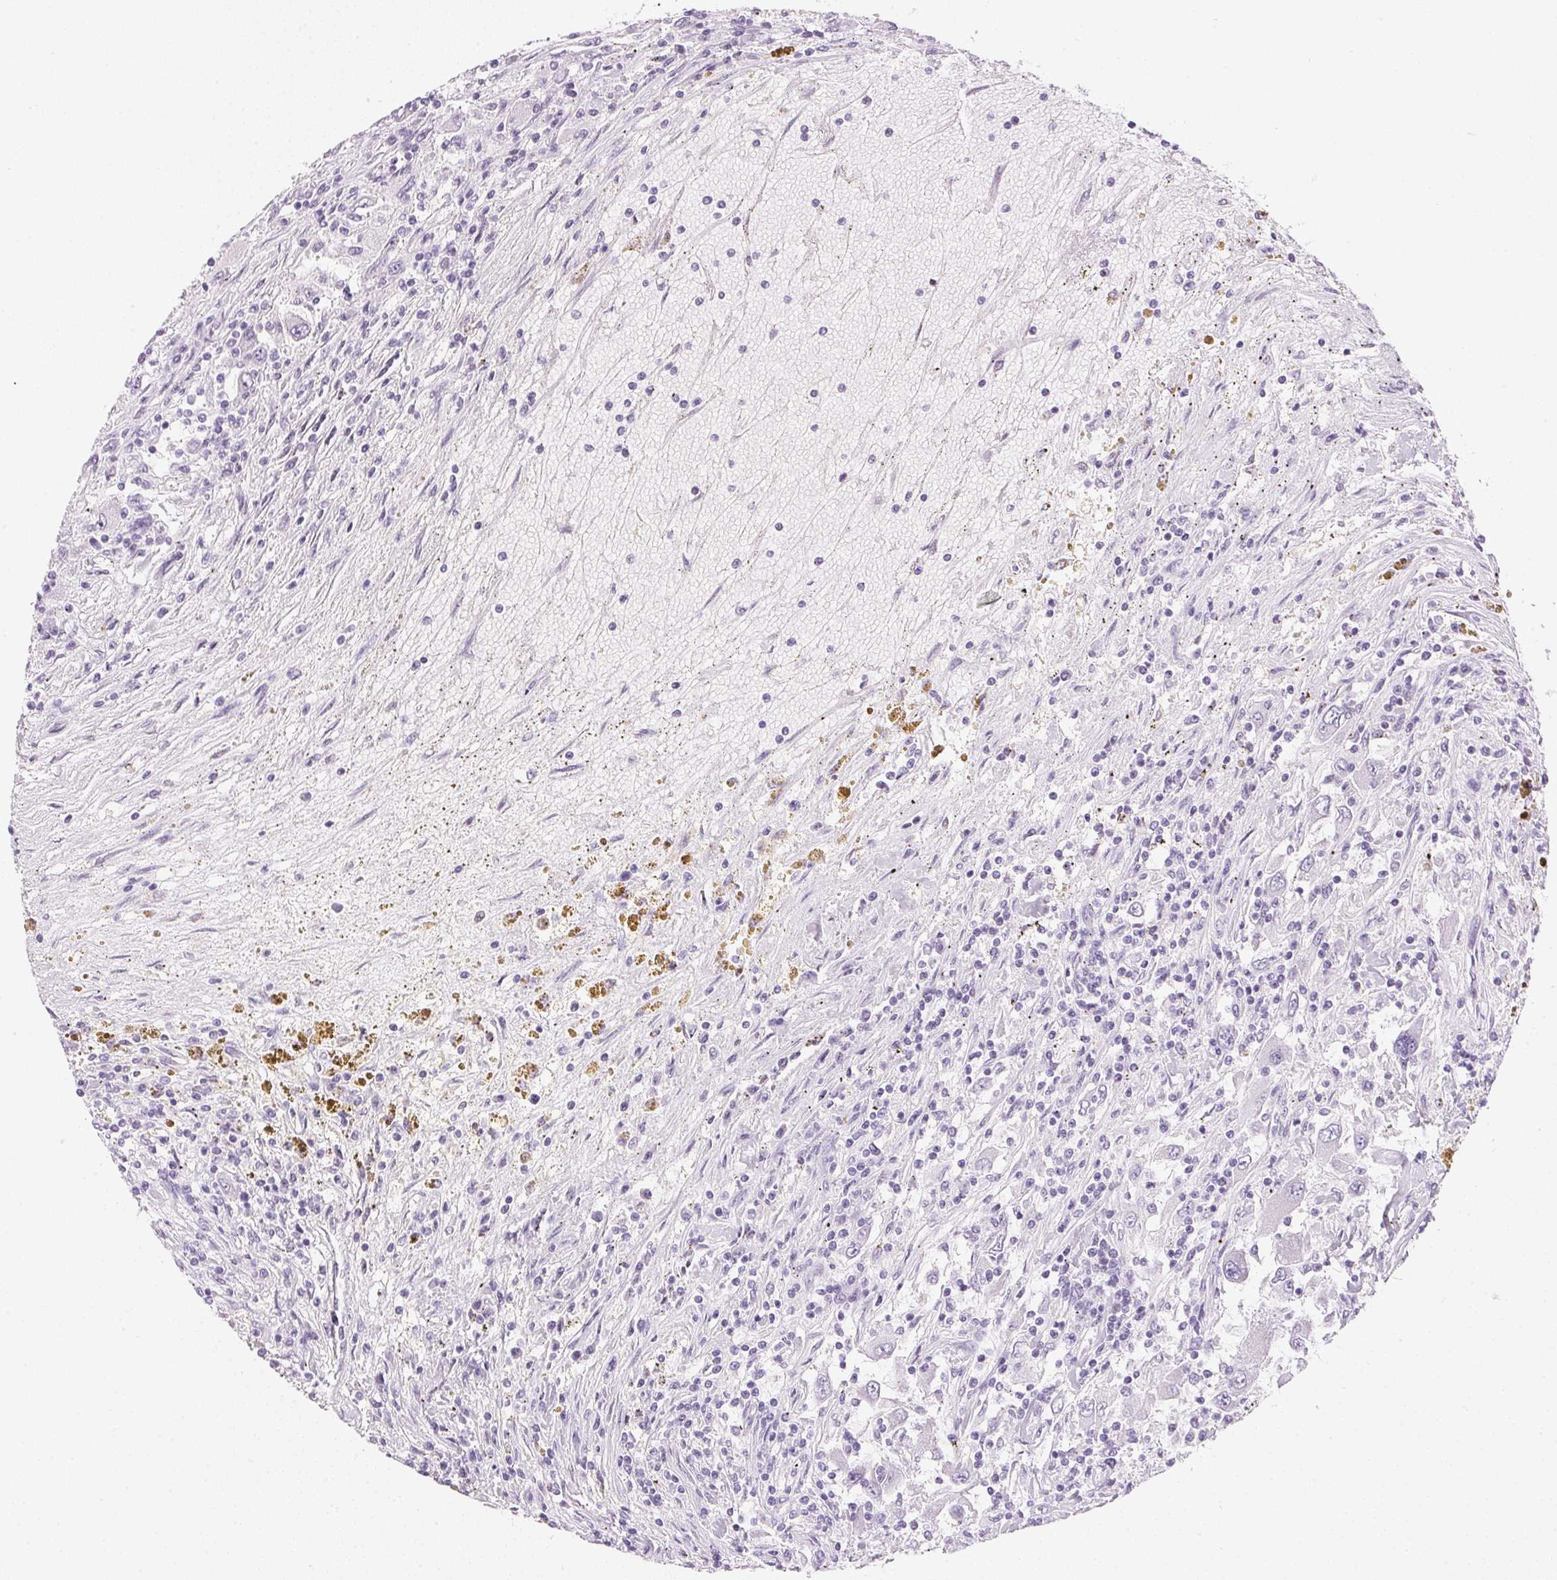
{"staining": {"intensity": "negative", "quantity": "none", "location": "none"}, "tissue": "renal cancer", "cell_type": "Tumor cells", "image_type": "cancer", "snomed": [{"axis": "morphology", "description": "Adenocarcinoma, NOS"}, {"axis": "topography", "description": "Kidney"}], "caption": "There is no significant positivity in tumor cells of renal cancer (adenocarcinoma).", "gene": "IGFBP1", "patient": {"sex": "female", "age": 67}}